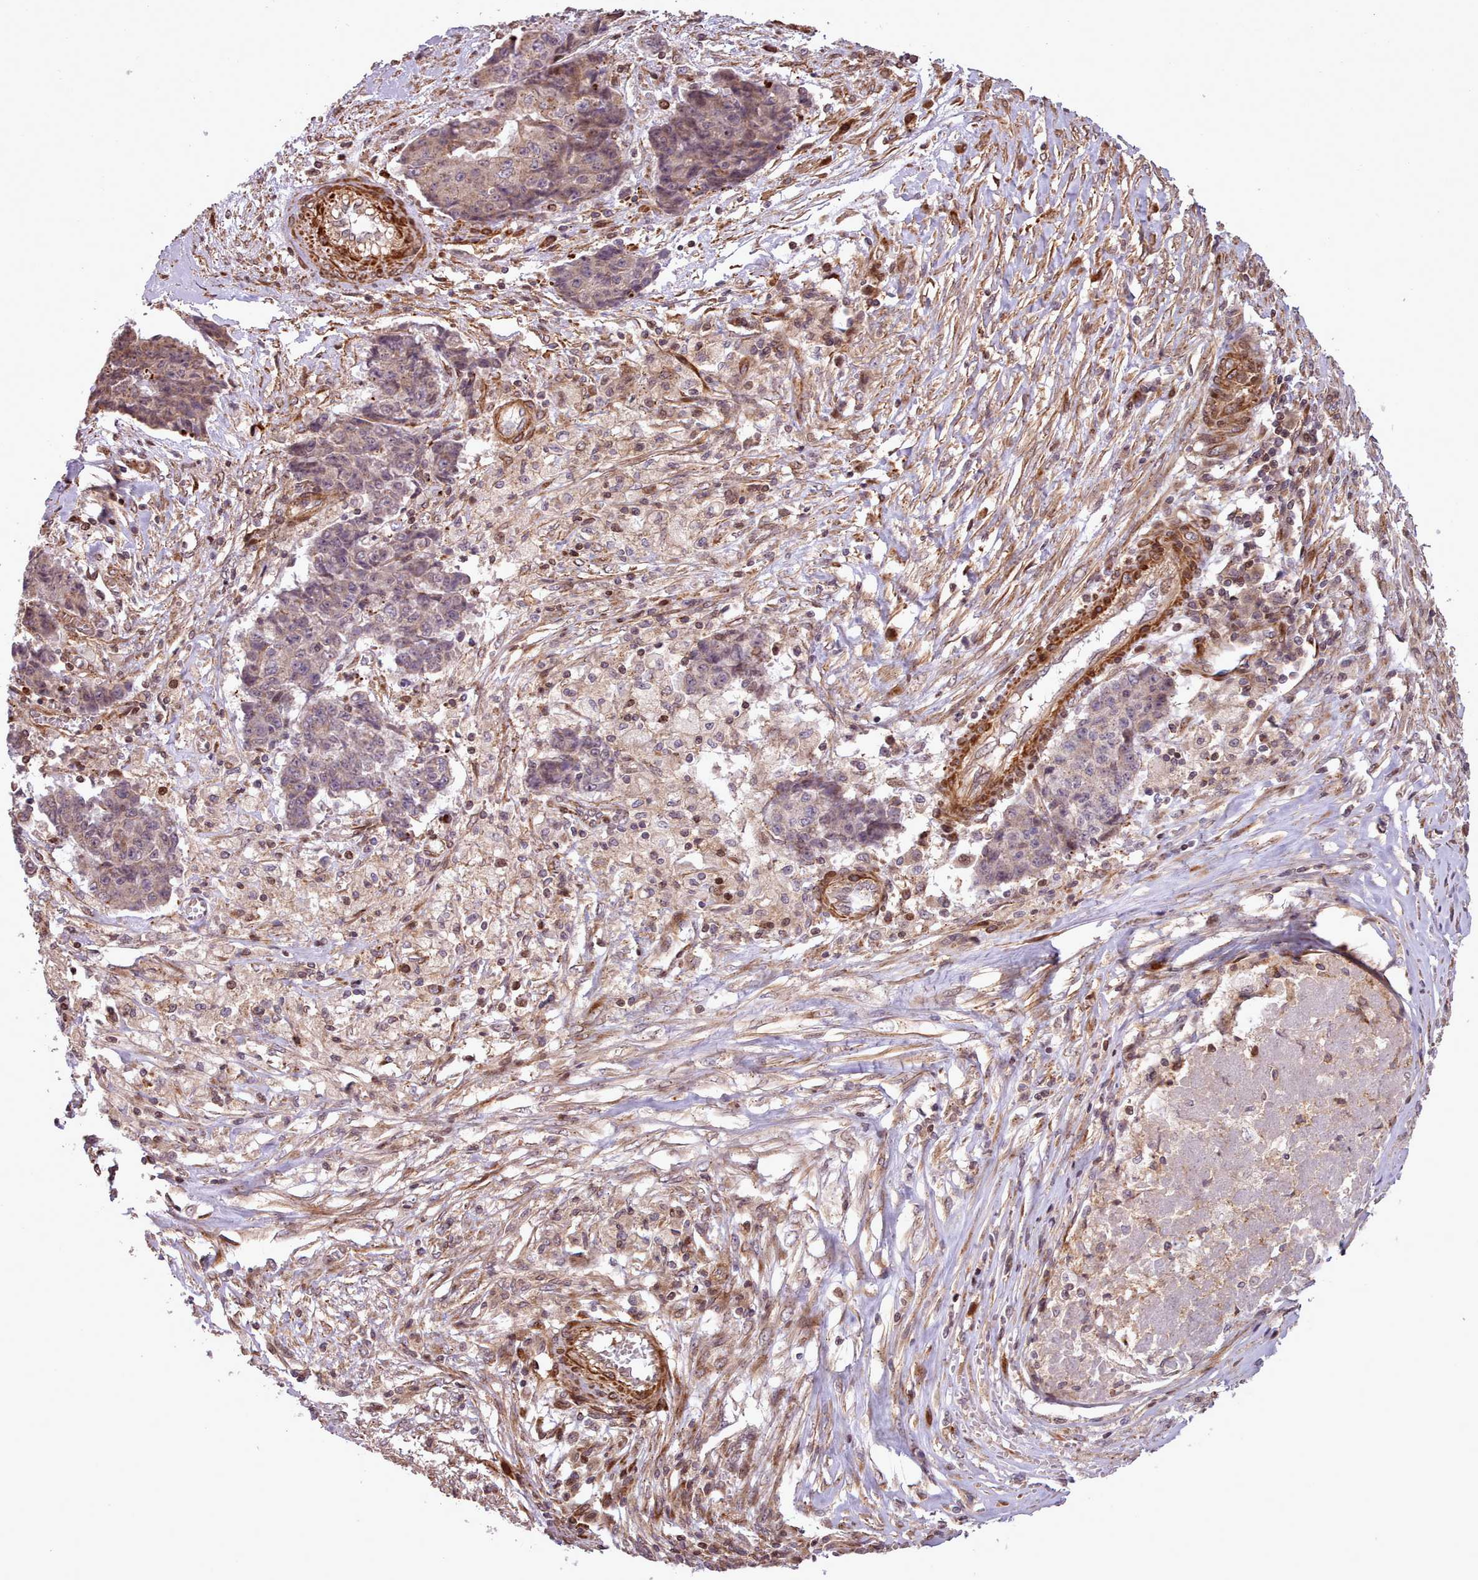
{"staining": {"intensity": "negative", "quantity": "none", "location": "none"}, "tissue": "ovarian cancer", "cell_type": "Tumor cells", "image_type": "cancer", "snomed": [{"axis": "morphology", "description": "Carcinoma, endometroid"}, {"axis": "topography", "description": "Ovary"}], "caption": "Protein analysis of ovarian cancer exhibits no significant positivity in tumor cells.", "gene": "NLRP7", "patient": {"sex": "female", "age": 42}}